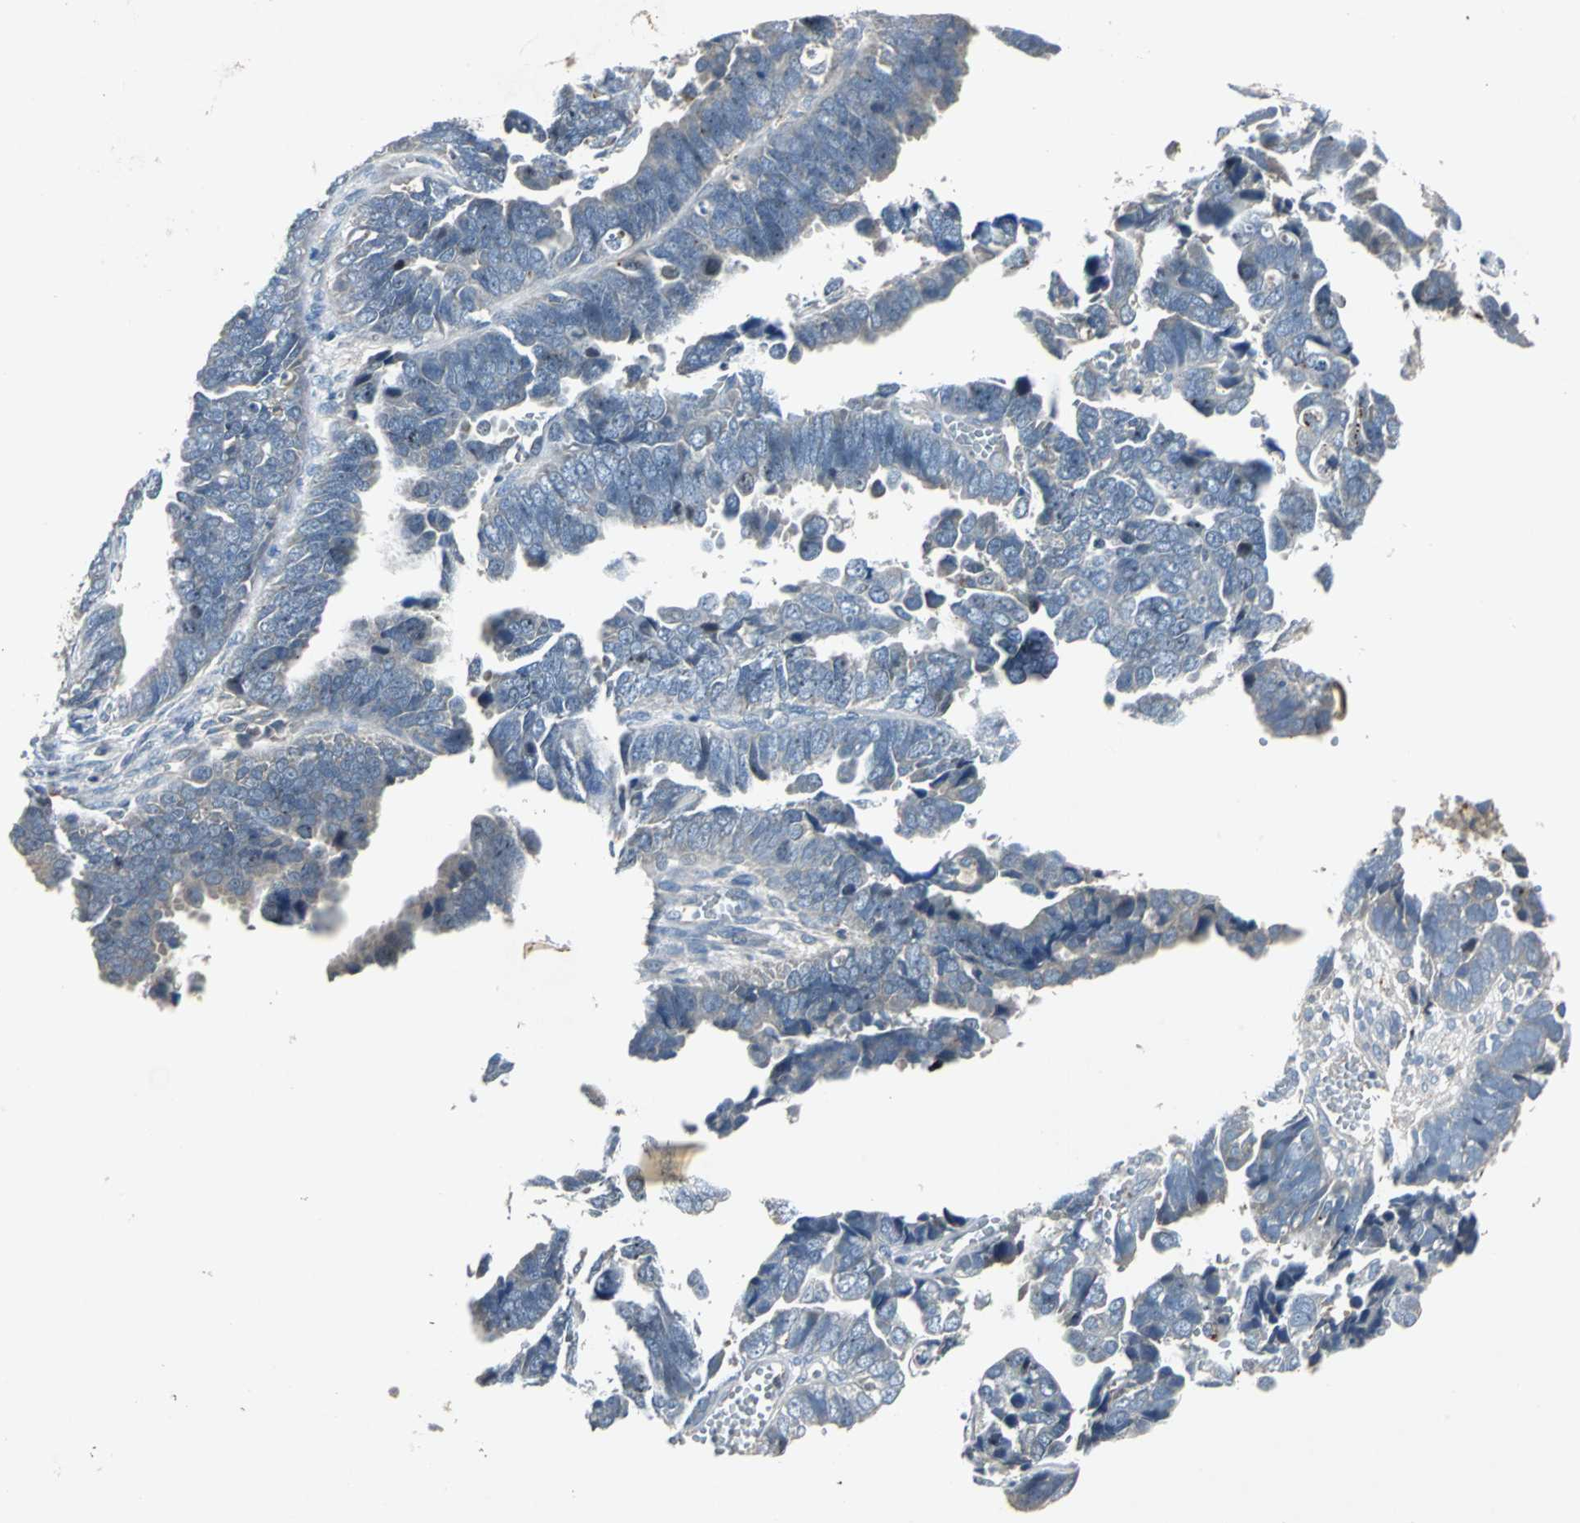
{"staining": {"intensity": "negative", "quantity": "none", "location": "none"}, "tissue": "endometrial cancer", "cell_type": "Tumor cells", "image_type": "cancer", "snomed": [{"axis": "morphology", "description": "Adenocarcinoma, NOS"}, {"axis": "topography", "description": "Endometrium"}], "caption": "A high-resolution photomicrograph shows immunohistochemistry (IHC) staining of endometrial cancer (adenocarcinoma), which reveals no significant staining in tumor cells.", "gene": "SLC2A13", "patient": {"sex": "female", "age": 75}}